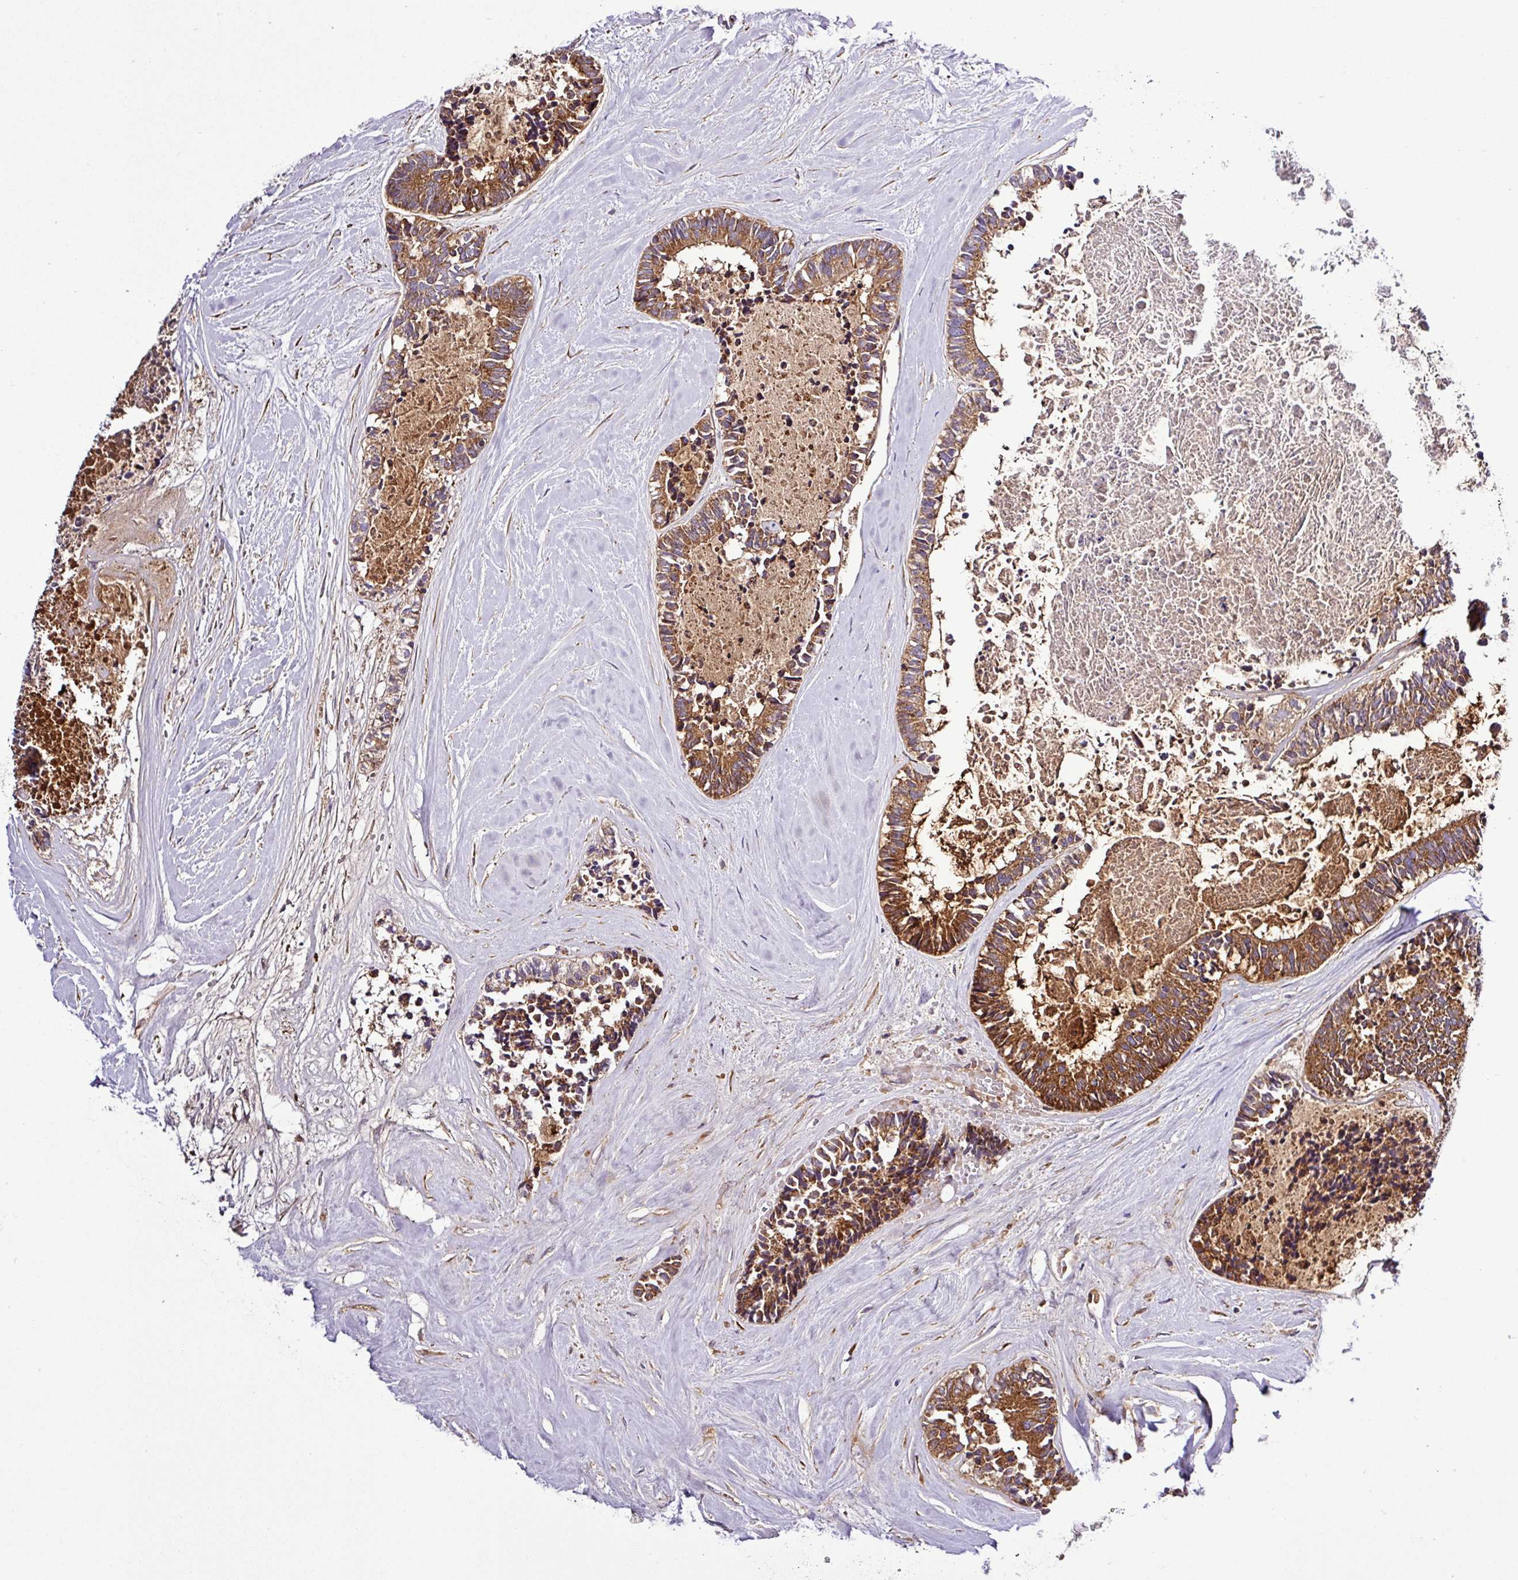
{"staining": {"intensity": "strong", "quantity": ">75%", "location": "cytoplasmic/membranous"}, "tissue": "colorectal cancer", "cell_type": "Tumor cells", "image_type": "cancer", "snomed": [{"axis": "morphology", "description": "Adenocarcinoma, NOS"}, {"axis": "topography", "description": "Colon"}, {"axis": "topography", "description": "Rectum"}], "caption": "An image of human colorectal cancer stained for a protein displays strong cytoplasmic/membranous brown staining in tumor cells.", "gene": "CWH43", "patient": {"sex": "male", "age": 57}}